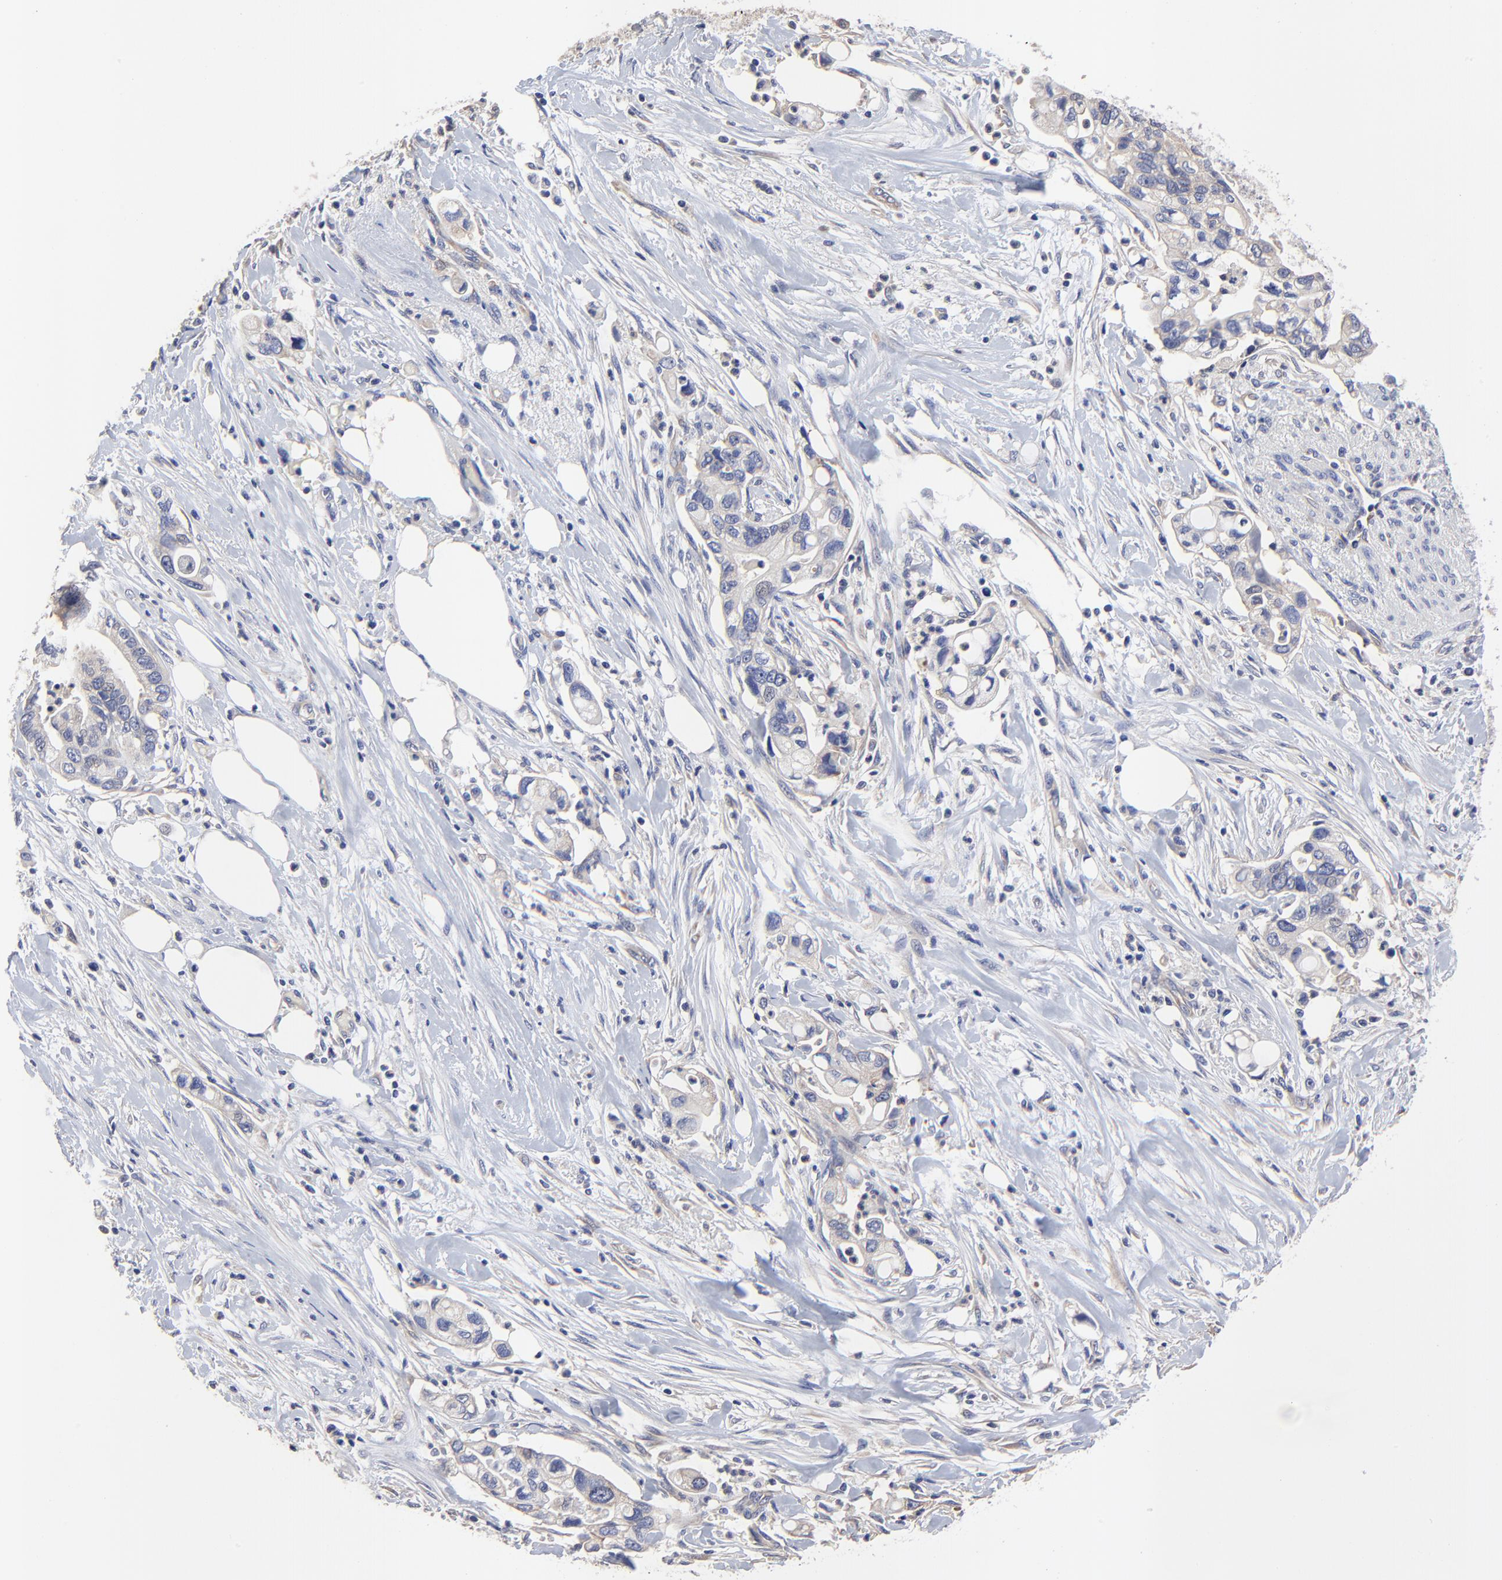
{"staining": {"intensity": "negative", "quantity": "none", "location": "none"}, "tissue": "pancreatic cancer", "cell_type": "Tumor cells", "image_type": "cancer", "snomed": [{"axis": "morphology", "description": "Adenocarcinoma, NOS"}, {"axis": "topography", "description": "Pancreas"}], "caption": "Immunohistochemistry photomicrograph of neoplastic tissue: pancreatic adenocarcinoma stained with DAB (3,3'-diaminobenzidine) demonstrates no significant protein expression in tumor cells.", "gene": "SULF2", "patient": {"sex": "male", "age": 70}}